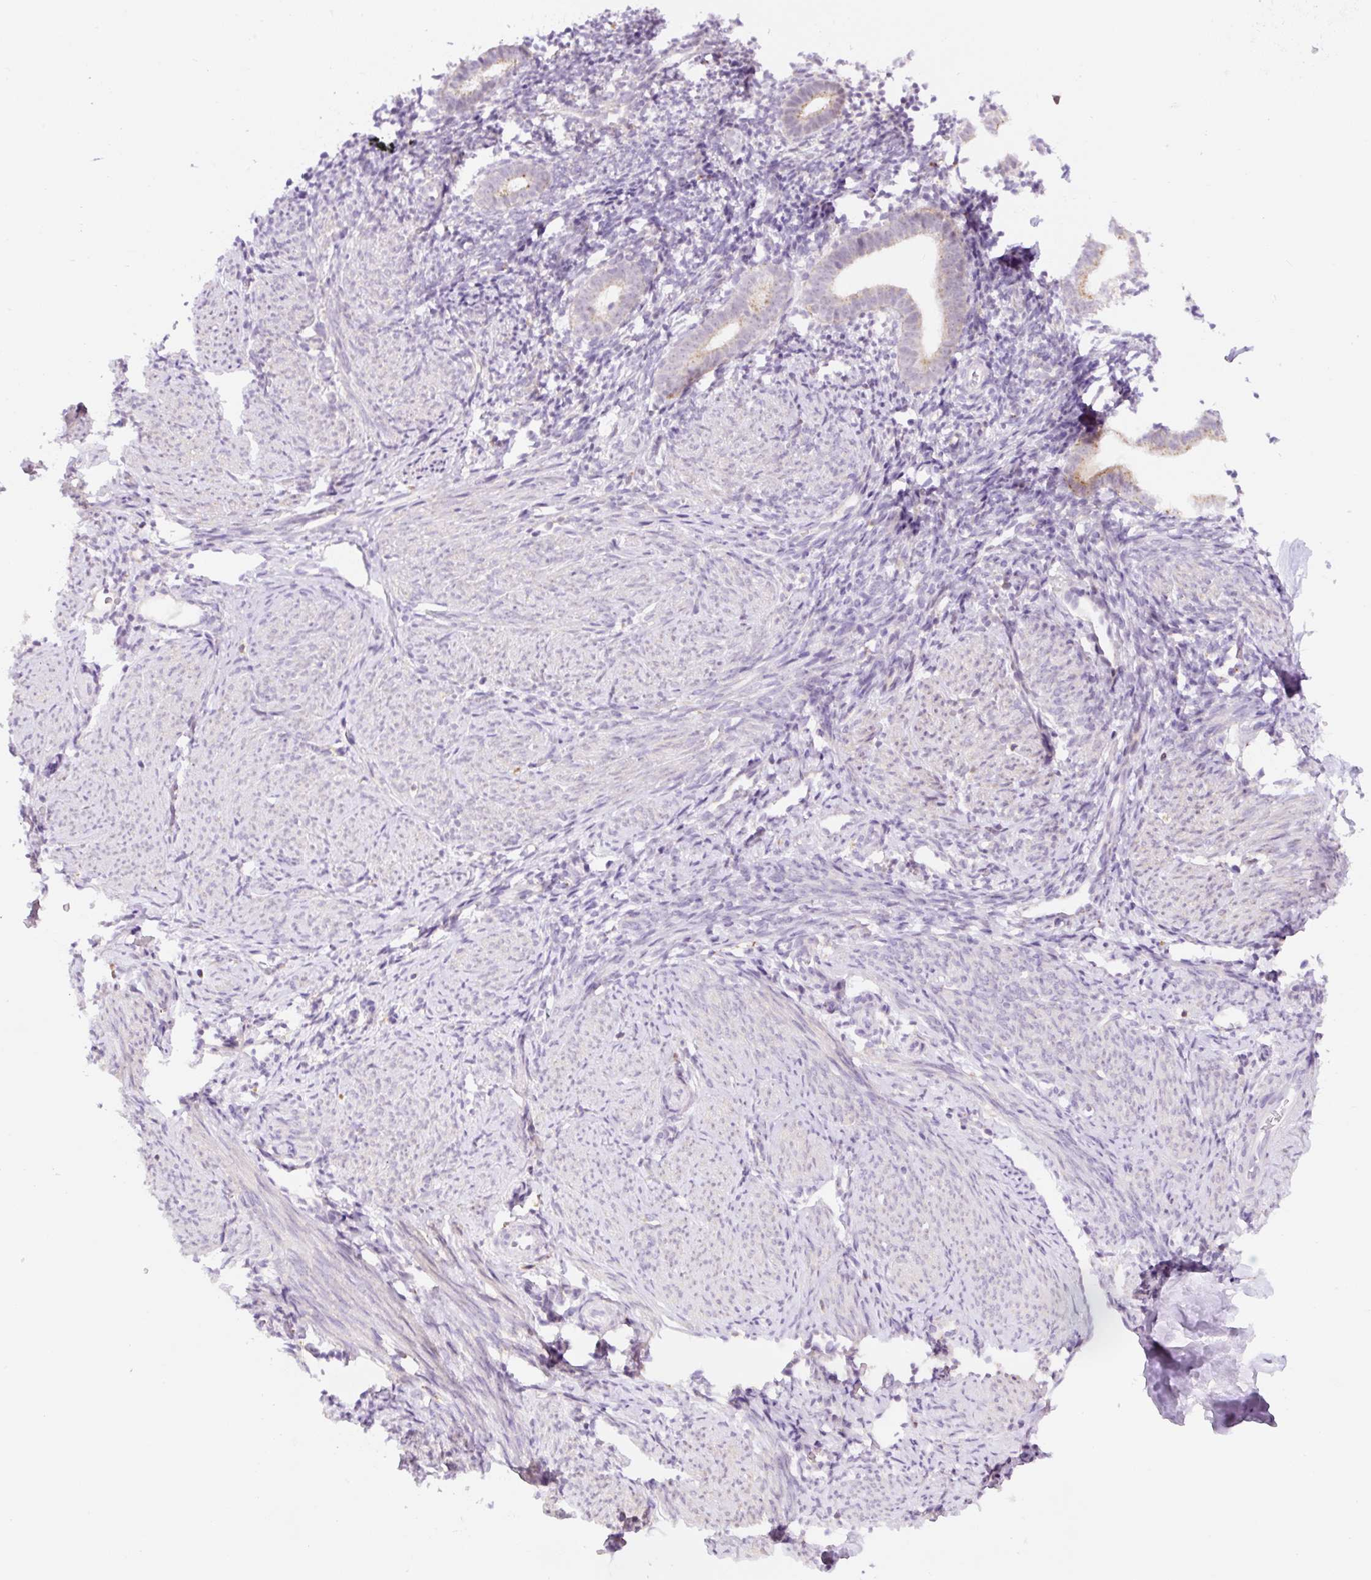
{"staining": {"intensity": "negative", "quantity": "none", "location": "none"}, "tissue": "endometrium", "cell_type": "Cells in endometrial stroma", "image_type": "normal", "snomed": [{"axis": "morphology", "description": "Normal tissue, NOS"}, {"axis": "topography", "description": "Endometrium"}], "caption": "Immunohistochemistry (IHC) image of normal endometrium stained for a protein (brown), which reveals no expression in cells in endometrial stroma. Nuclei are stained in blue.", "gene": "CEBPZOS", "patient": {"sex": "female", "age": 39}}